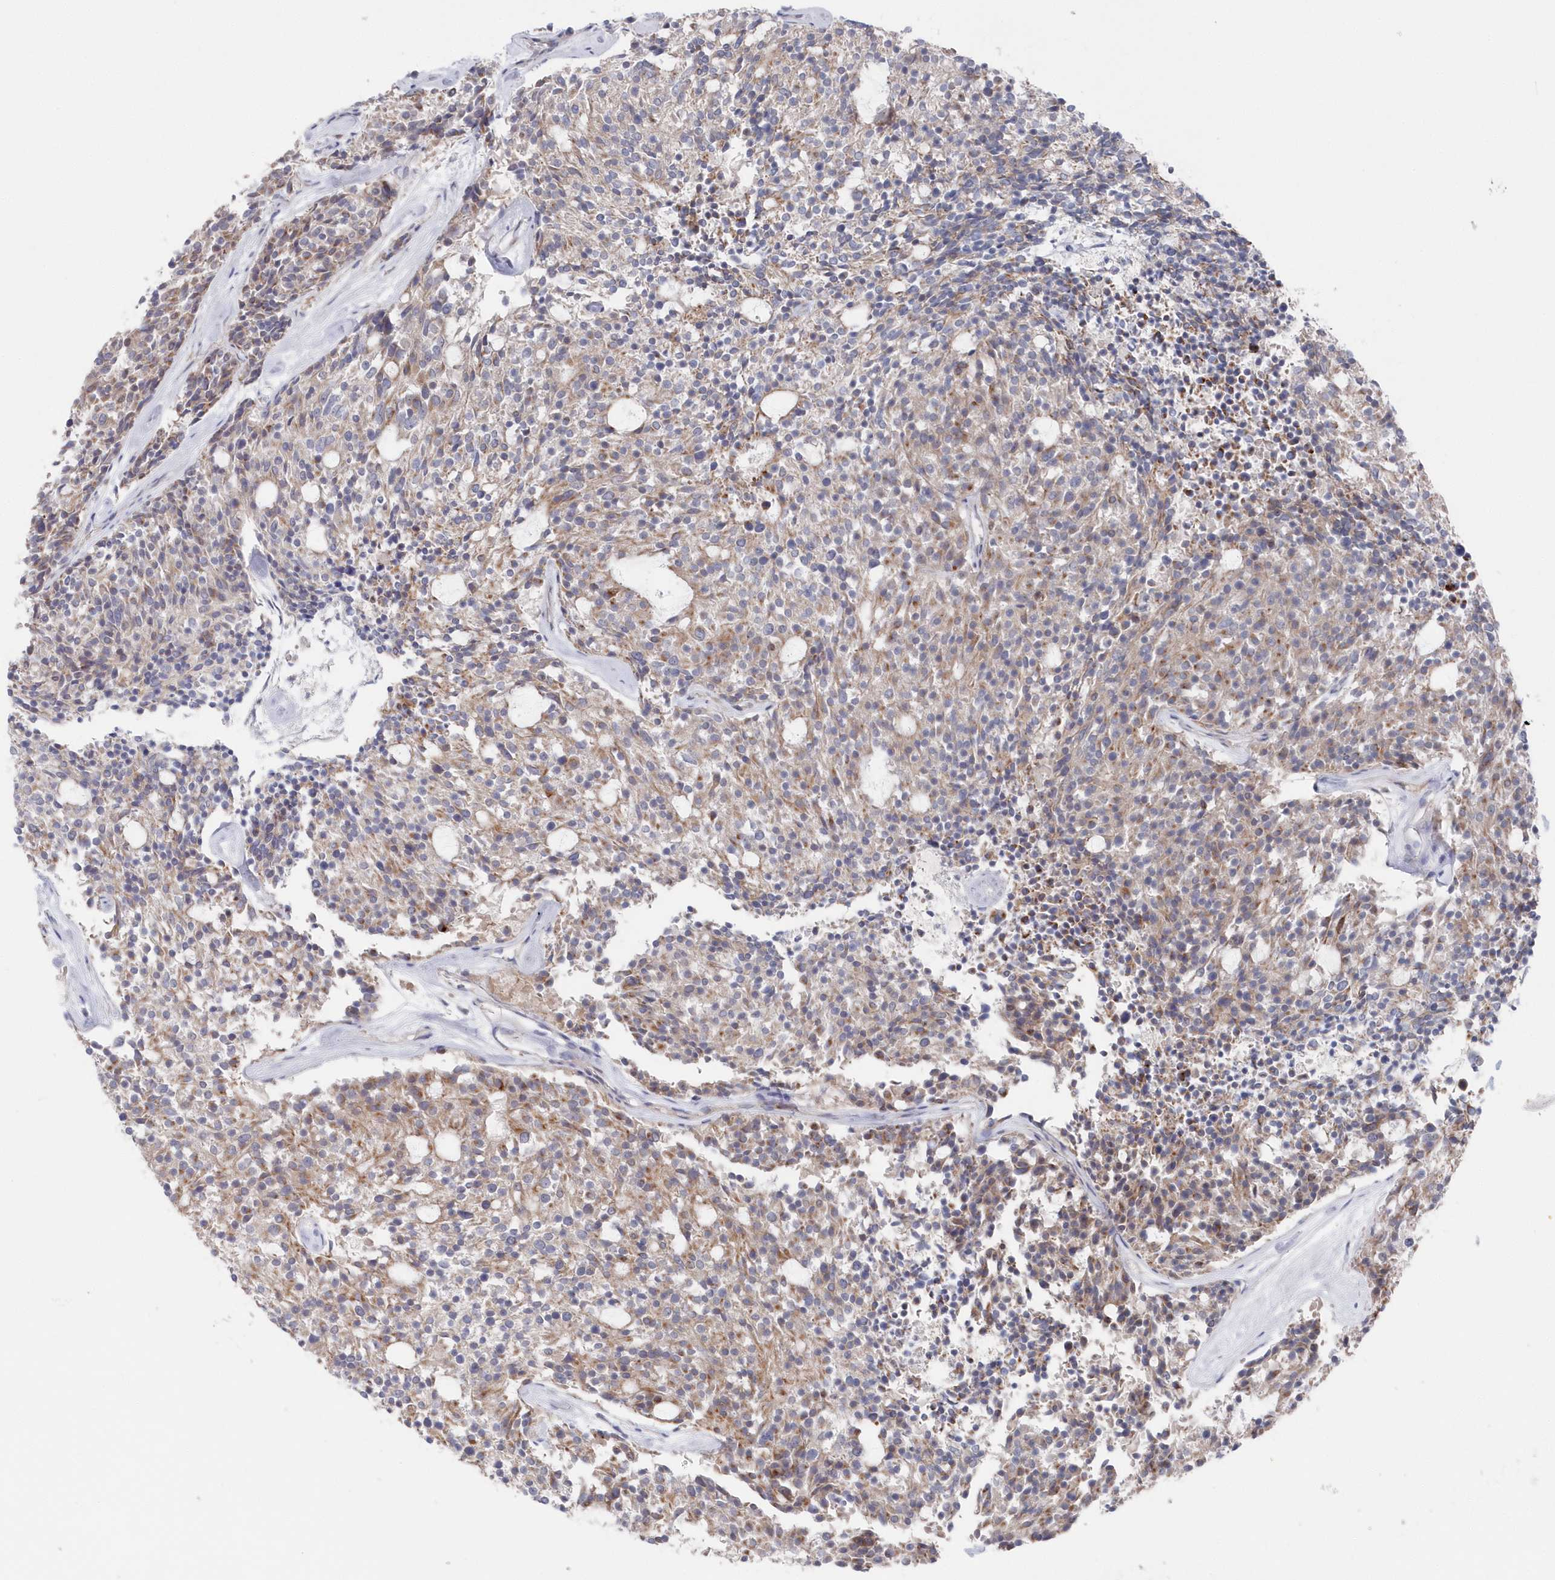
{"staining": {"intensity": "weak", "quantity": "25%-75%", "location": "cytoplasmic/membranous"}, "tissue": "carcinoid", "cell_type": "Tumor cells", "image_type": "cancer", "snomed": [{"axis": "morphology", "description": "Carcinoid, malignant, NOS"}, {"axis": "topography", "description": "Pancreas"}], "caption": "Malignant carcinoid stained with DAB IHC shows low levels of weak cytoplasmic/membranous positivity in about 25%-75% of tumor cells. The protein is shown in brown color, while the nuclei are stained blue.", "gene": "KIAA1586", "patient": {"sex": "female", "age": 54}}